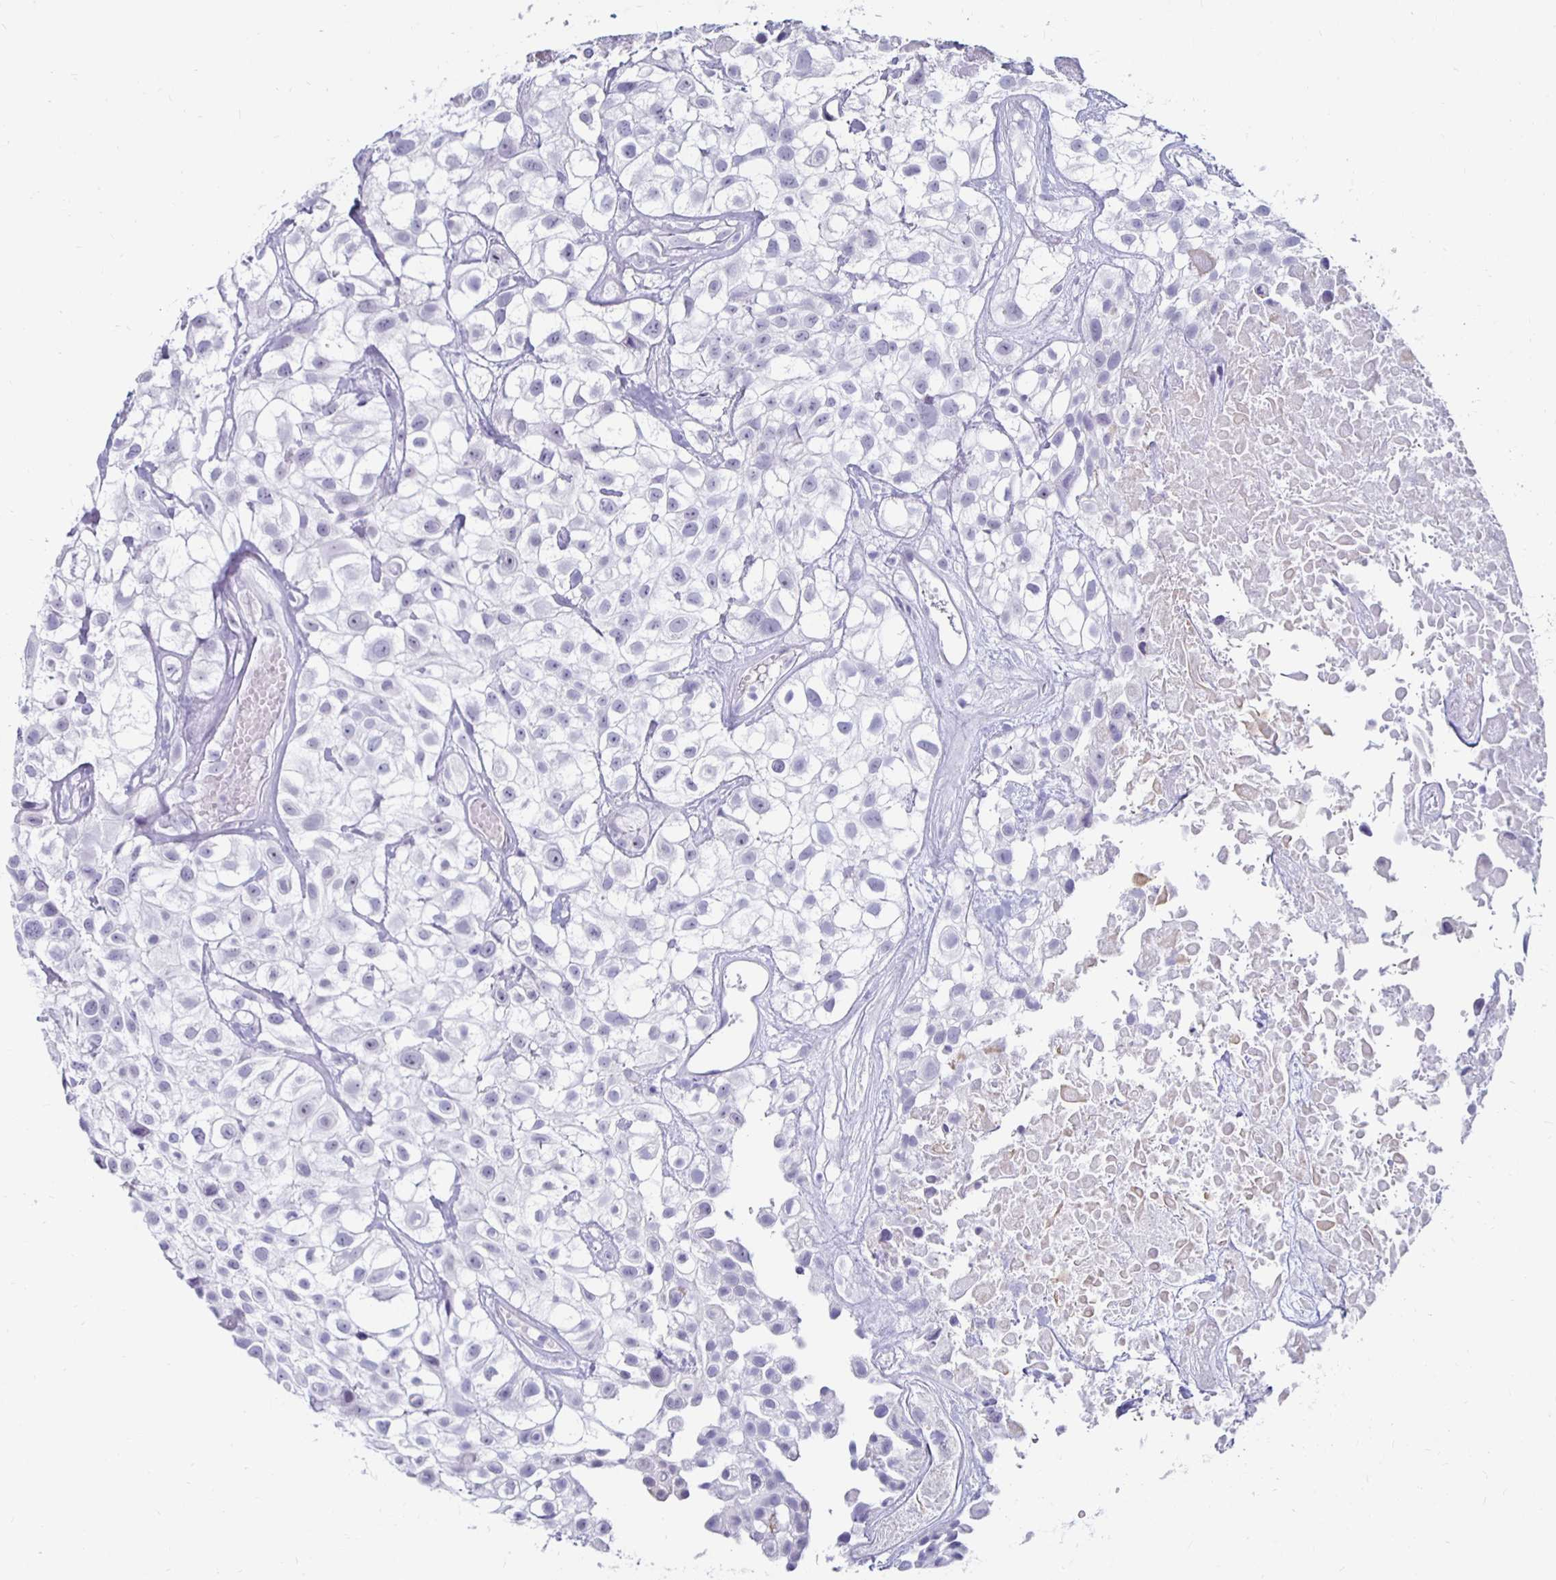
{"staining": {"intensity": "negative", "quantity": "none", "location": "none"}, "tissue": "urothelial cancer", "cell_type": "Tumor cells", "image_type": "cancer", "snomed": [{"axis": "morphology", "description": "Urothelial carcinoma, High grade"}, {"axis": "topography", "description": "Urinary bladder"}], "caption": "Tumor cells are negative for protein expression in human urothelial cancer.", "gene": "KCNQ2", "patient": {"sex": "male", "age": 56}}